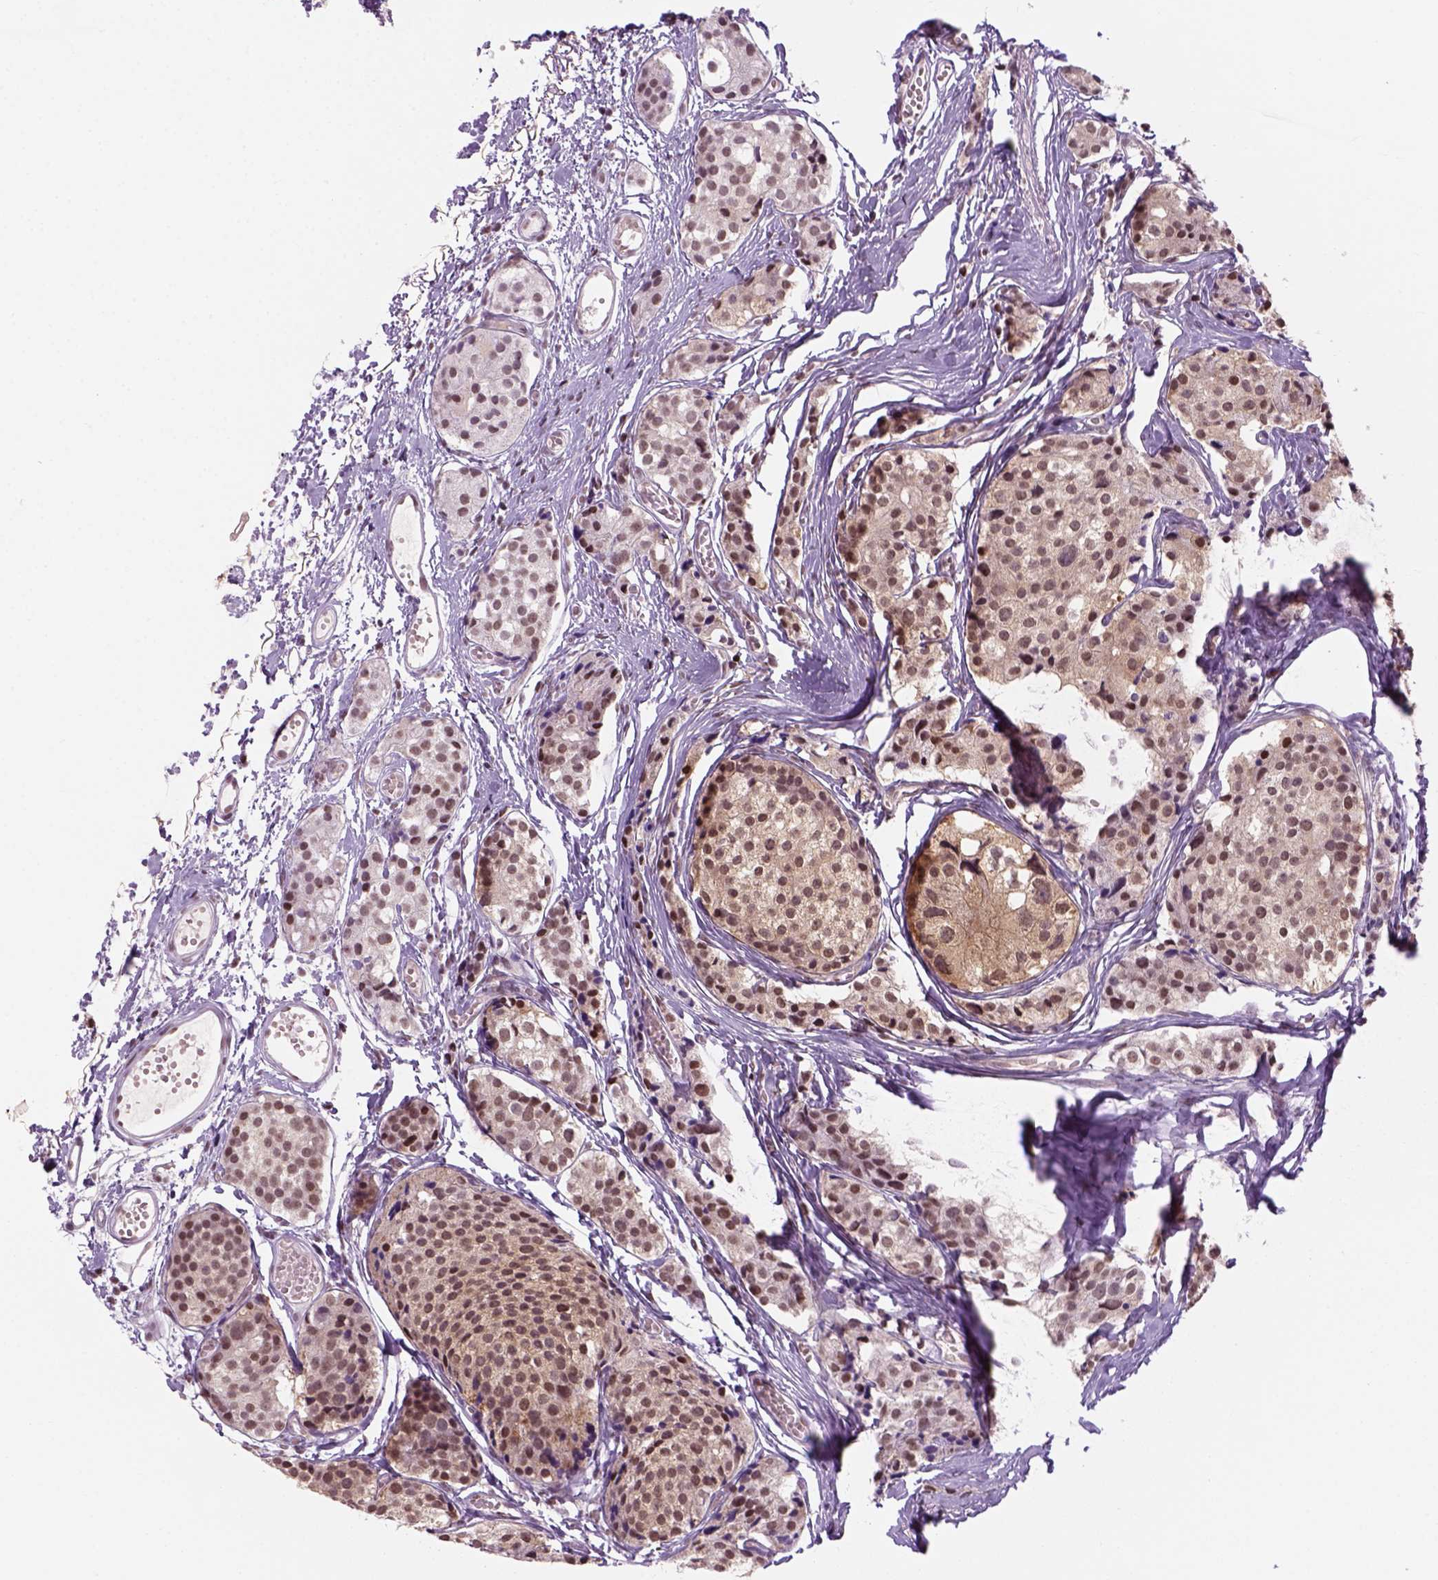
{"staining": {"intensity": "moderate", "quantity": ">75%", "location": "nuclear"}, "tissue": "carcinoid", "cell_type": "Tumor cells", "image_type": "cancer", "snomed": [{"axis": "morphology", "description": "Carcinoid, malignant, NOS"}, {"axis": "topography", "description": "Small intestine"}], "caption": "An image of human carcinoid (malignant) stained for a protein displays moderate nuclear brown staining in tumor cells. (DAB IHC with brightfield microscopy, high magnification).", "gene": "GOT1", "patient": {"sex": "female", "age": 65}}